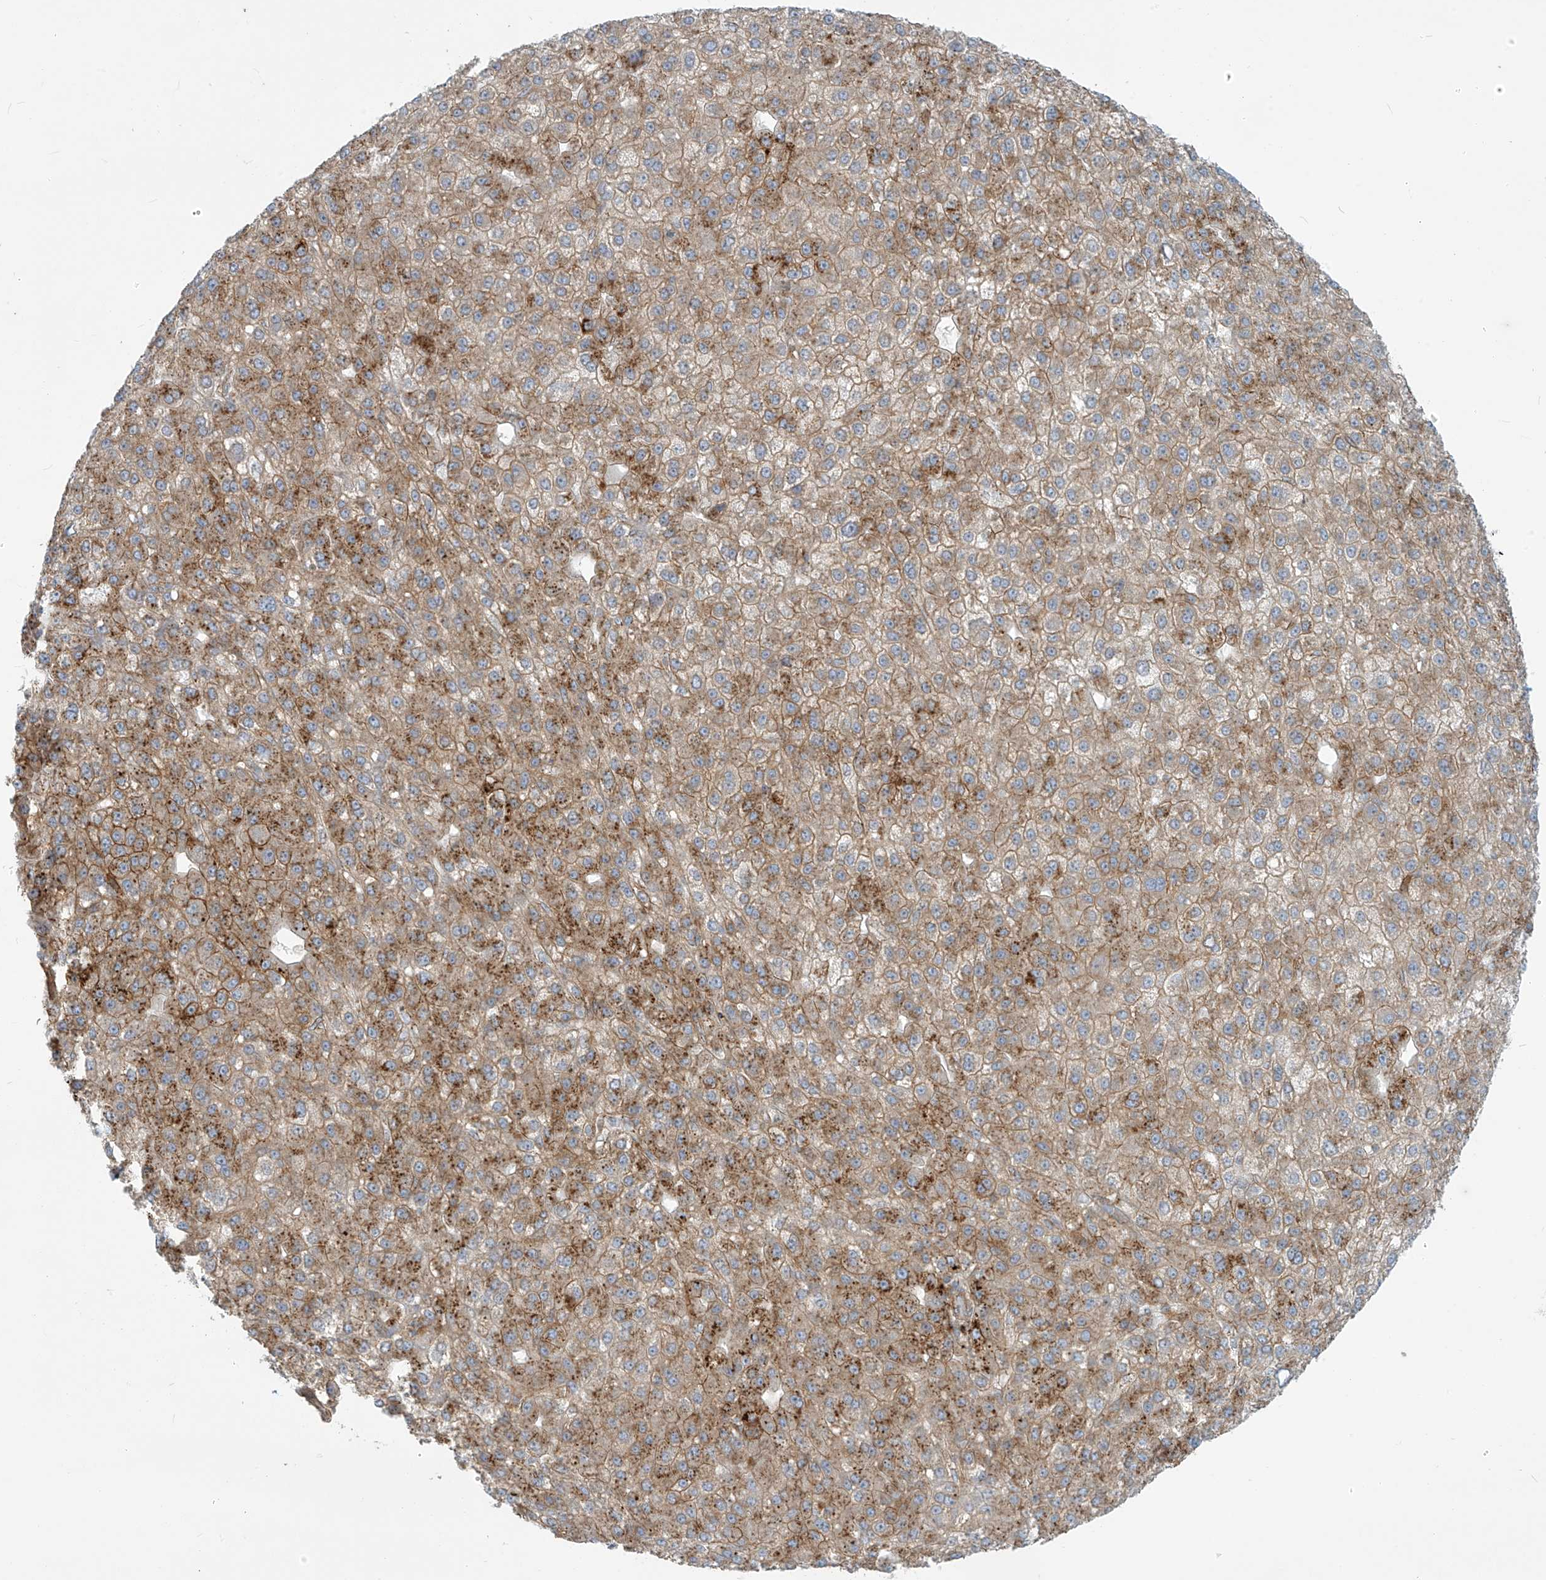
{"staining": {"intensity": "moderate", "quantity": ">75%", "location": "cytoplasmic/membranous"}, "tissue": "liver cancer", "cell_type": "Tumor cells", "image_type": "cancer", "snomed": [{"axis": "morphology", "description": "Carcinoma, Hepatocellular, NOS"}, {"axis": "topography", "description": "Liver"}], "caption": "Human liver hepatocellular carcinoma stained for a protein (brown) demonstrates moderate cytoplasmic/membranous positive positivity in approximately >75% of tumor cells.", "gene": "LZTS3", "patient": {"sex": "male", "age": 67}}